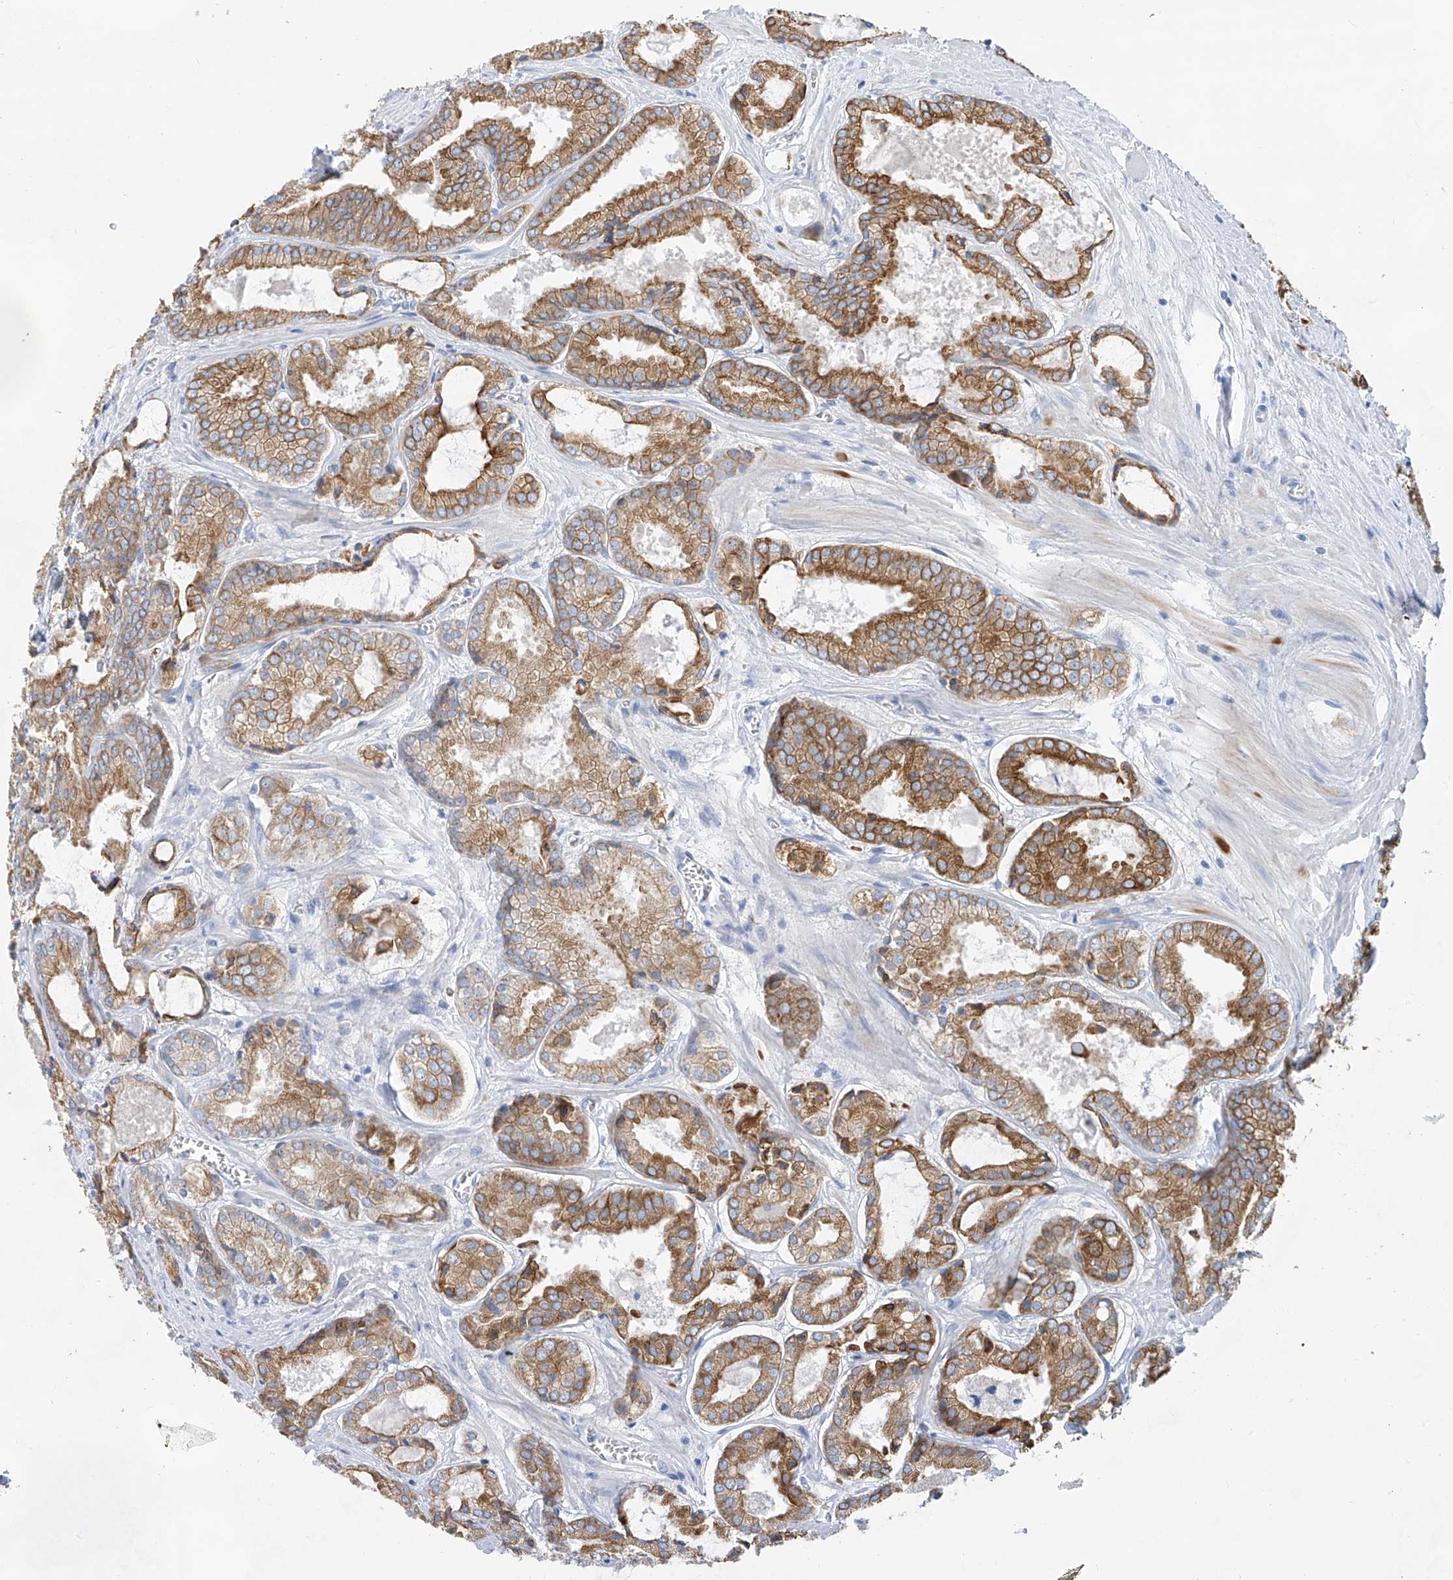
{"staining": {"intensity": "moderate", "quantity": ">75%", "location": "cytoplasmic/membranous"}, "tissue": "prostate cancer", "cell_type": "Tumor cells", "image_type": "cancer", "snomed": [{"axis": "morphology", "description": "Adenocarcinoma, Low grade"}, {"axis": "topography", "description": "Prostate"}], "caption": "Protein analysis of prostate cancer (low-grade adenocarcinoma) tissue exhibits moderate cytoplasmic/membranous expression in about >75% of tumor cells.", "gene": "PIK3C2B", "patient": {"sex": "male", "age": 67}}